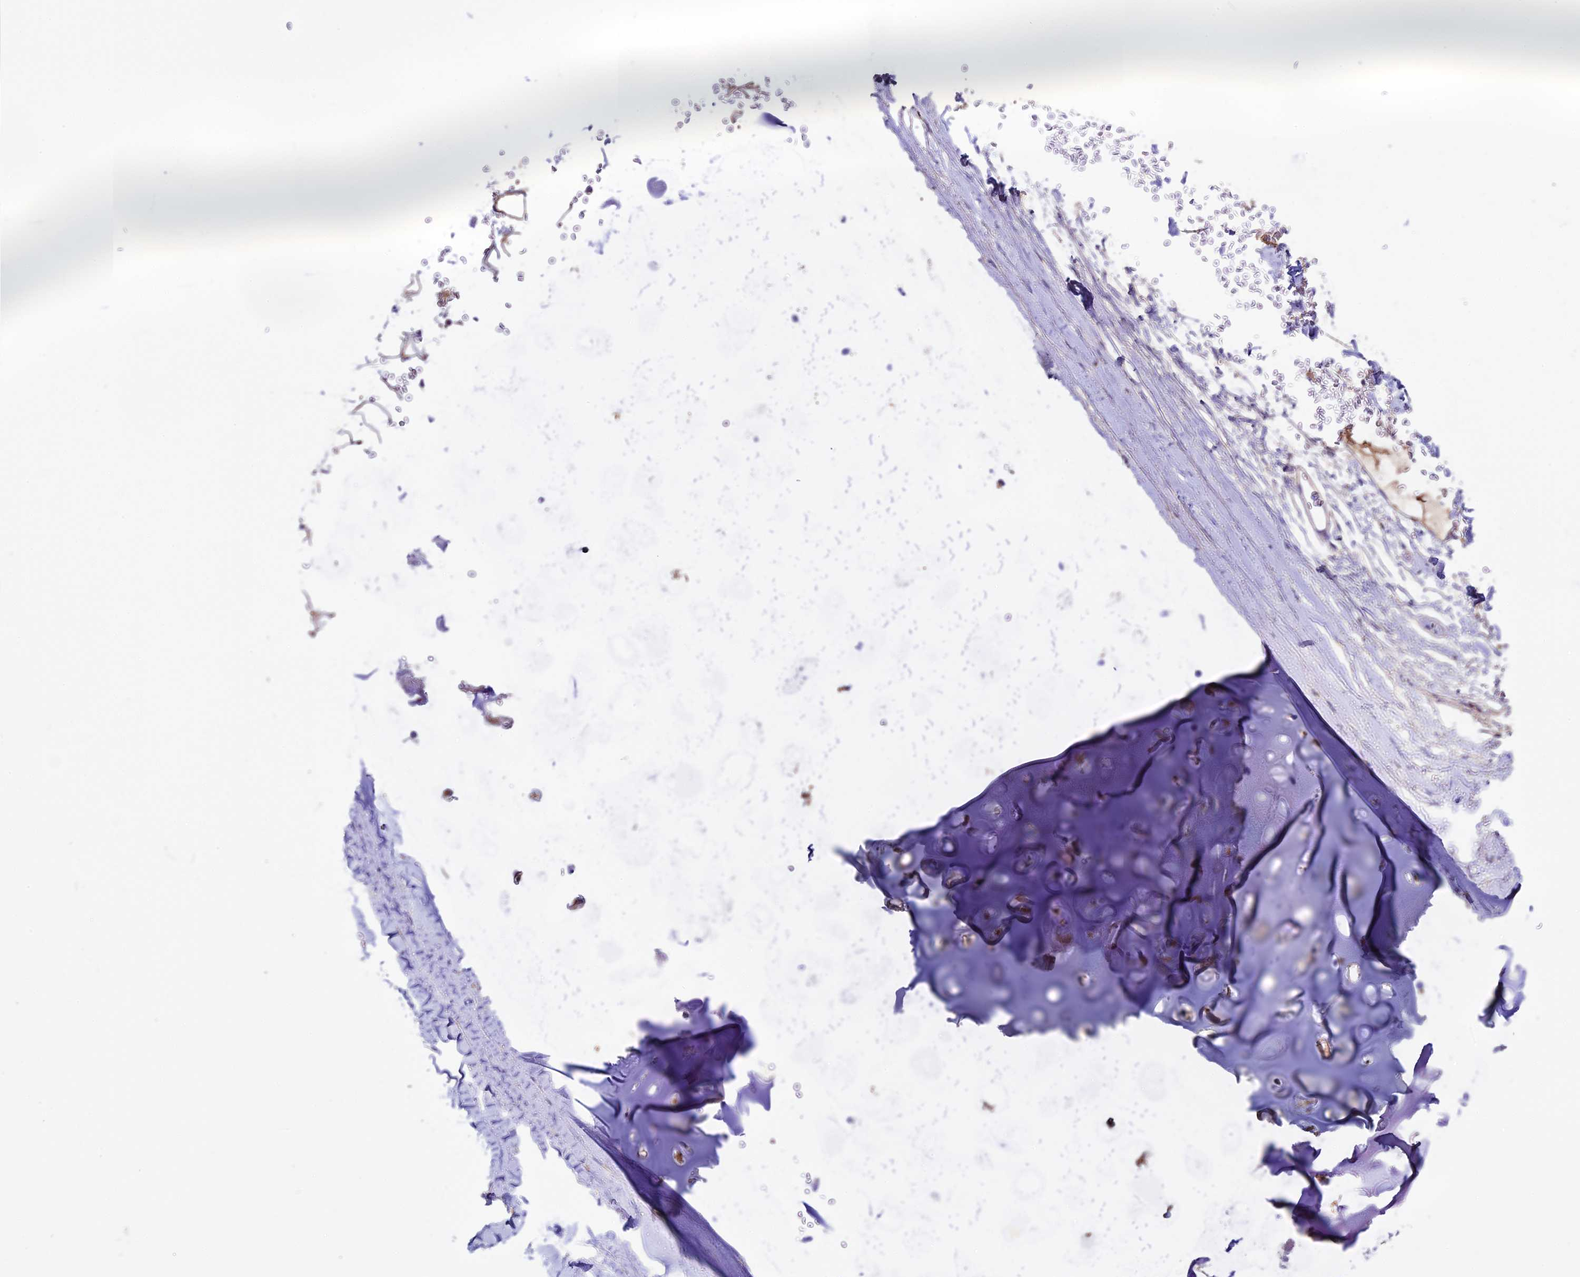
{"staining": {"intensity": "negative", "quantity": "none", "location": "none"}, "tissue": "adipose tissue", "cell_type": "Adipocytes", "image_type": "normal", "snomed": [{"axis": "morphology", "description": "Normal tissue, NOS"}, {"axis": "topography", "description": "Lymph node"}, {"axis": "topography", "description": "Bronchus"}], "caption": "DAB immunohistochemical staining of benign human adipose tissue displays no significant expression in adipocytes. (DAB (3,3'-diaminobenzidine) immunohistochemistry (IHC) with hematoxylin counter stain).", "gene": "PIGU", "patient": {"sex": "male", "age": 63}}